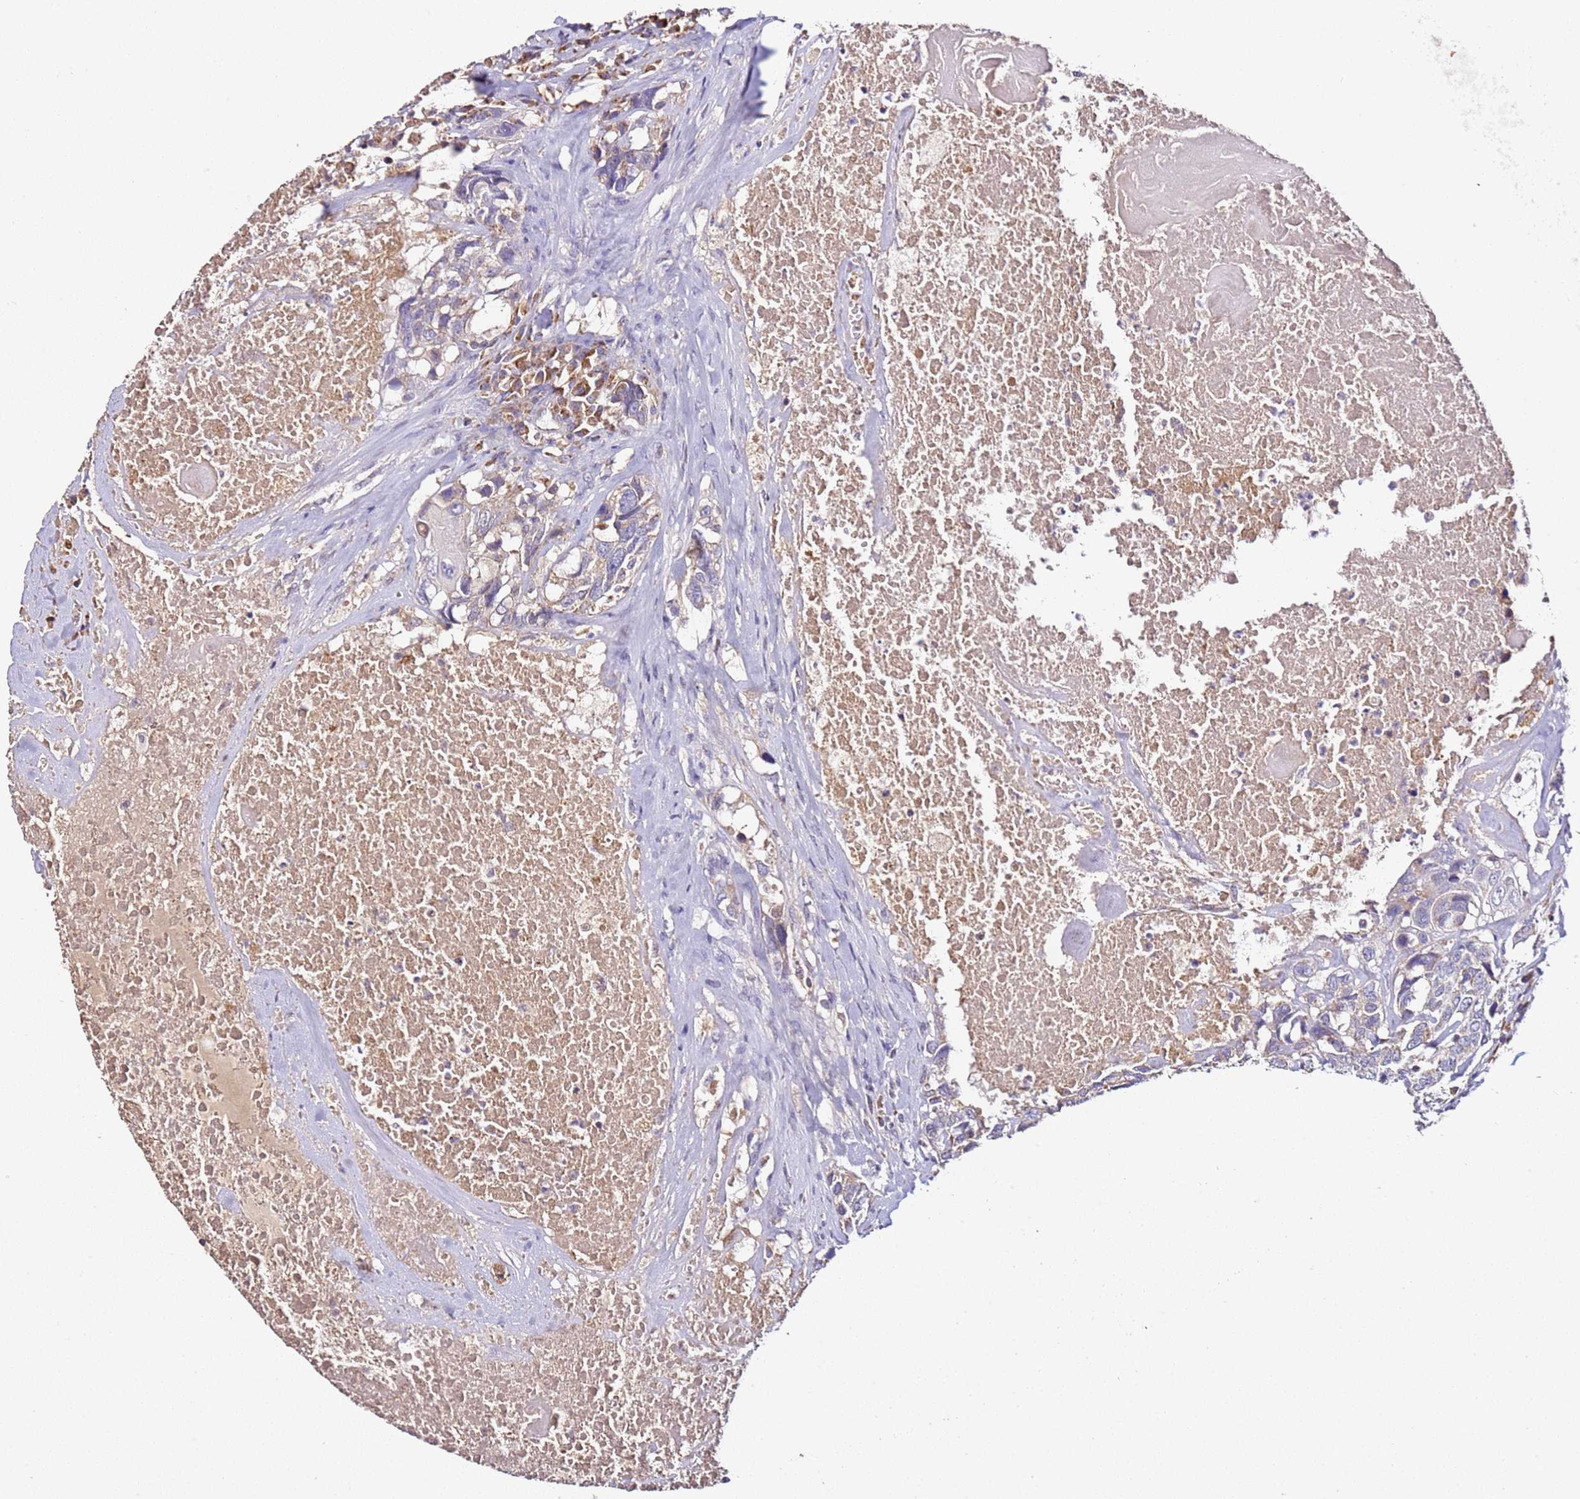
{"staining": {"intensity": "weak", "quantity": "<25%", "location": "cytoplasmic/membranous"}, "tissue": "head and neck cancer", "cell_type": "Tumor cells", "image_type": "cancer", "snomed": [{"axis": "morphology", "description": "Squamous cell carcinoma, NOS"}, {"axis": "topography", "description": "Head-Neck"}], "caption": "Head and neck cancer stained for a protein using IHC shows no expression tumor cells.", "gene": "OR2B11", "patient": {"sex": "male", "age": 66}}